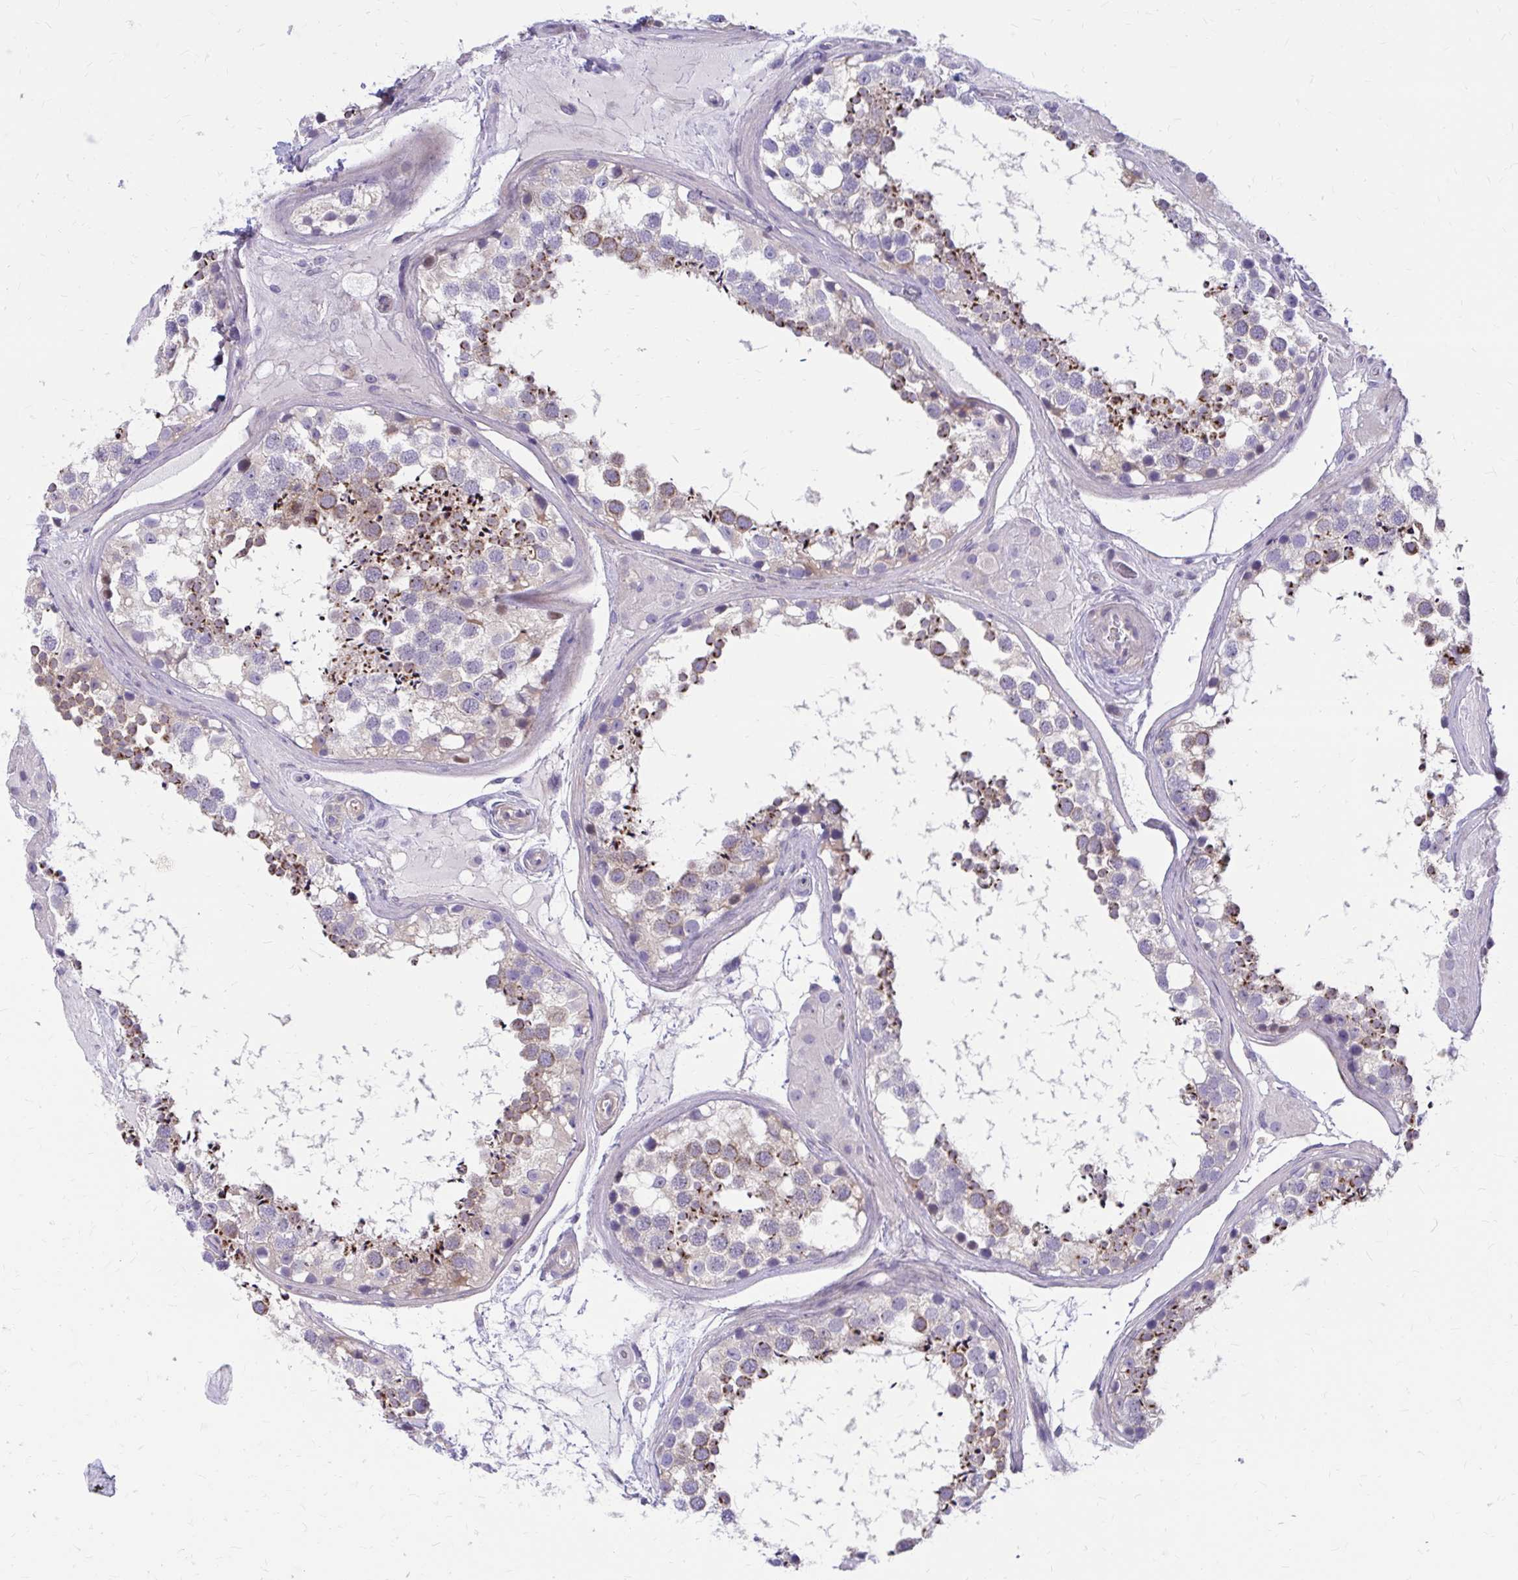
{"staining": {"intensity": "strong", "quantity": "25%-75%", "location": "cytoplasmic/membranous"}, "tissue": "testis", "cell_type": "Cells in seminiferous ducts", "image_type": "normal", "snomed": [{"axis": "morphology", "description": "Normal tissue, NOS"}, {"axis": "morphology", "description": "Seminoma, NOS"}, {"axis": "topography", "description": "Testis"}], "caption": "Immunohistochemistry (IHC) (DAB) staining of benign testis reveals strong cytoplasmic/membranous protein staining in approximately 25%-75% of cells in seminiferous ducts.", "gene": "GLYATL2", "patient": {"sex": "male", "age": 65}}